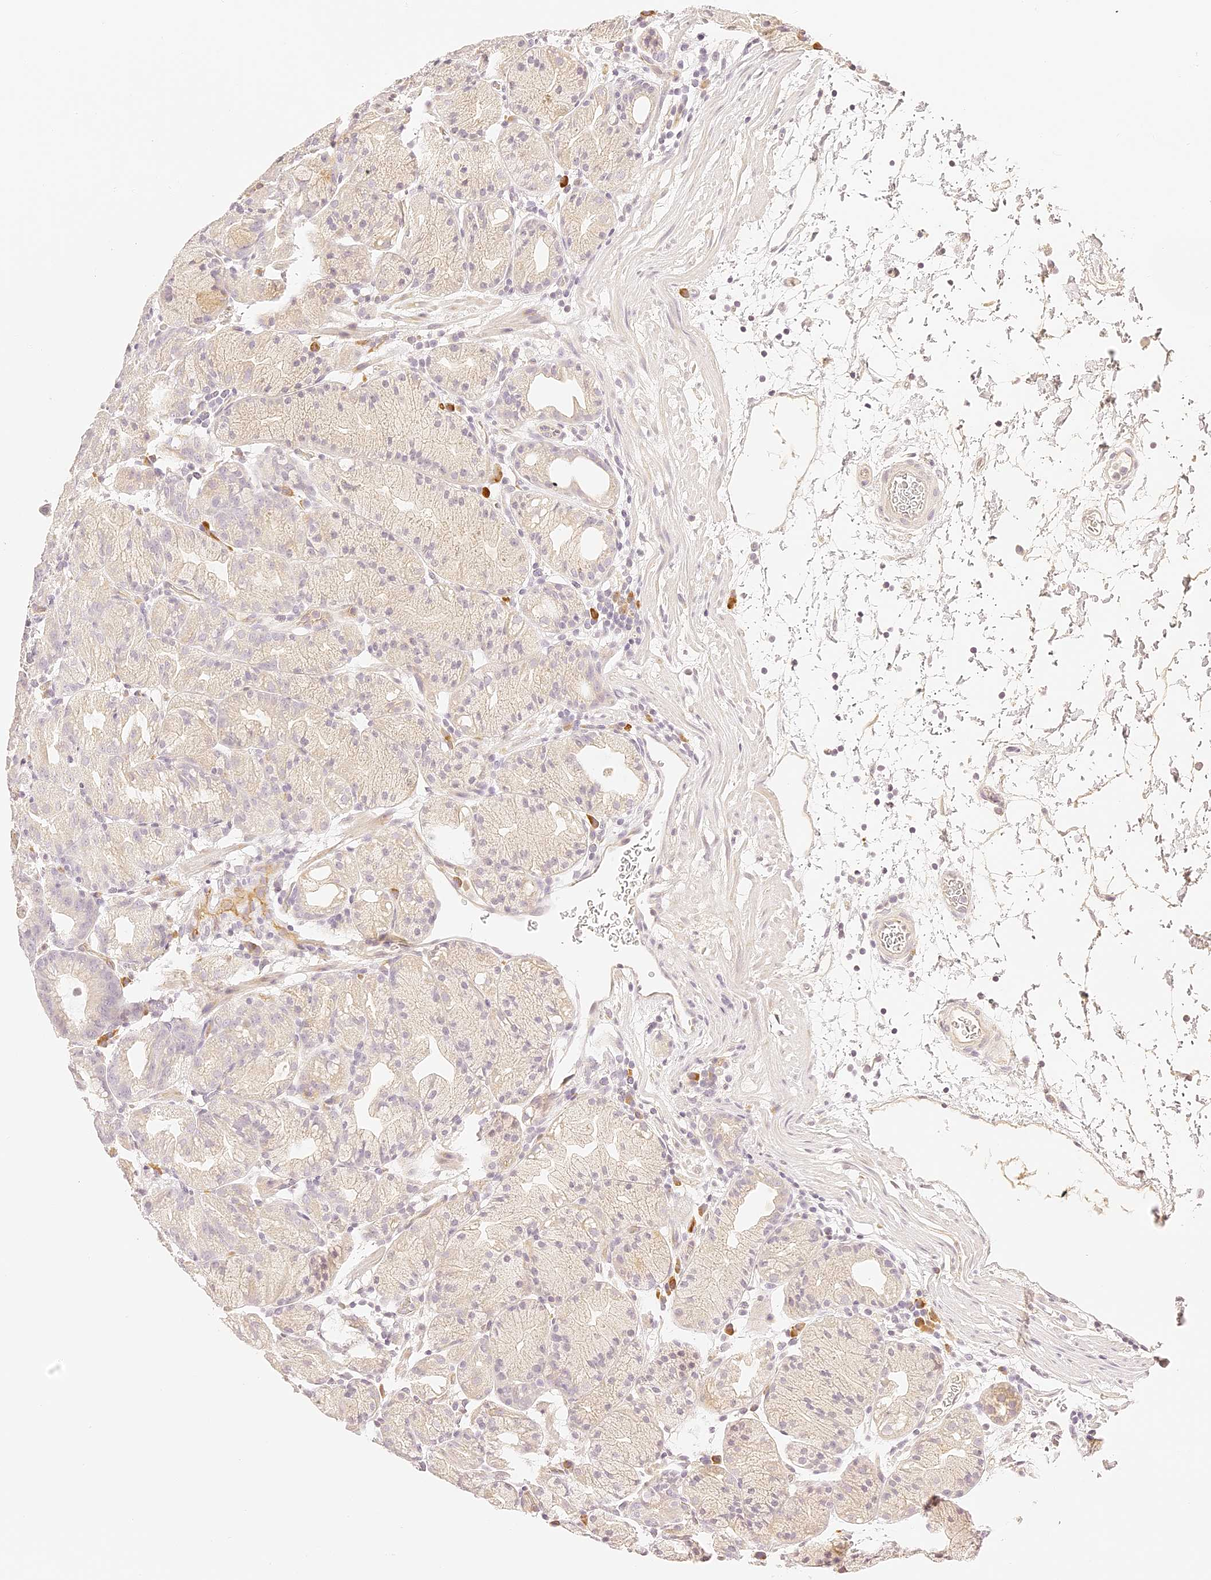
{"staining": {"intensity": "weak", "quantity": "<25%", "location": "cytoplasmic/membranous"}, "tissue": "stomach", "cell_type": "Glandular cells", "image_type": "normal", "snomed": [{"axis": "morphology", "description": "Normal tissue, NOS"}, {"axis": "topography", "description": "Stomach, upper"}], "caption": "Immunohistochemical staining of unremarkable human stomach demonstrates no significant staining in glandular cells.", "gene": "TRIM45", "patient": {"sex": "male", "age": 48}}